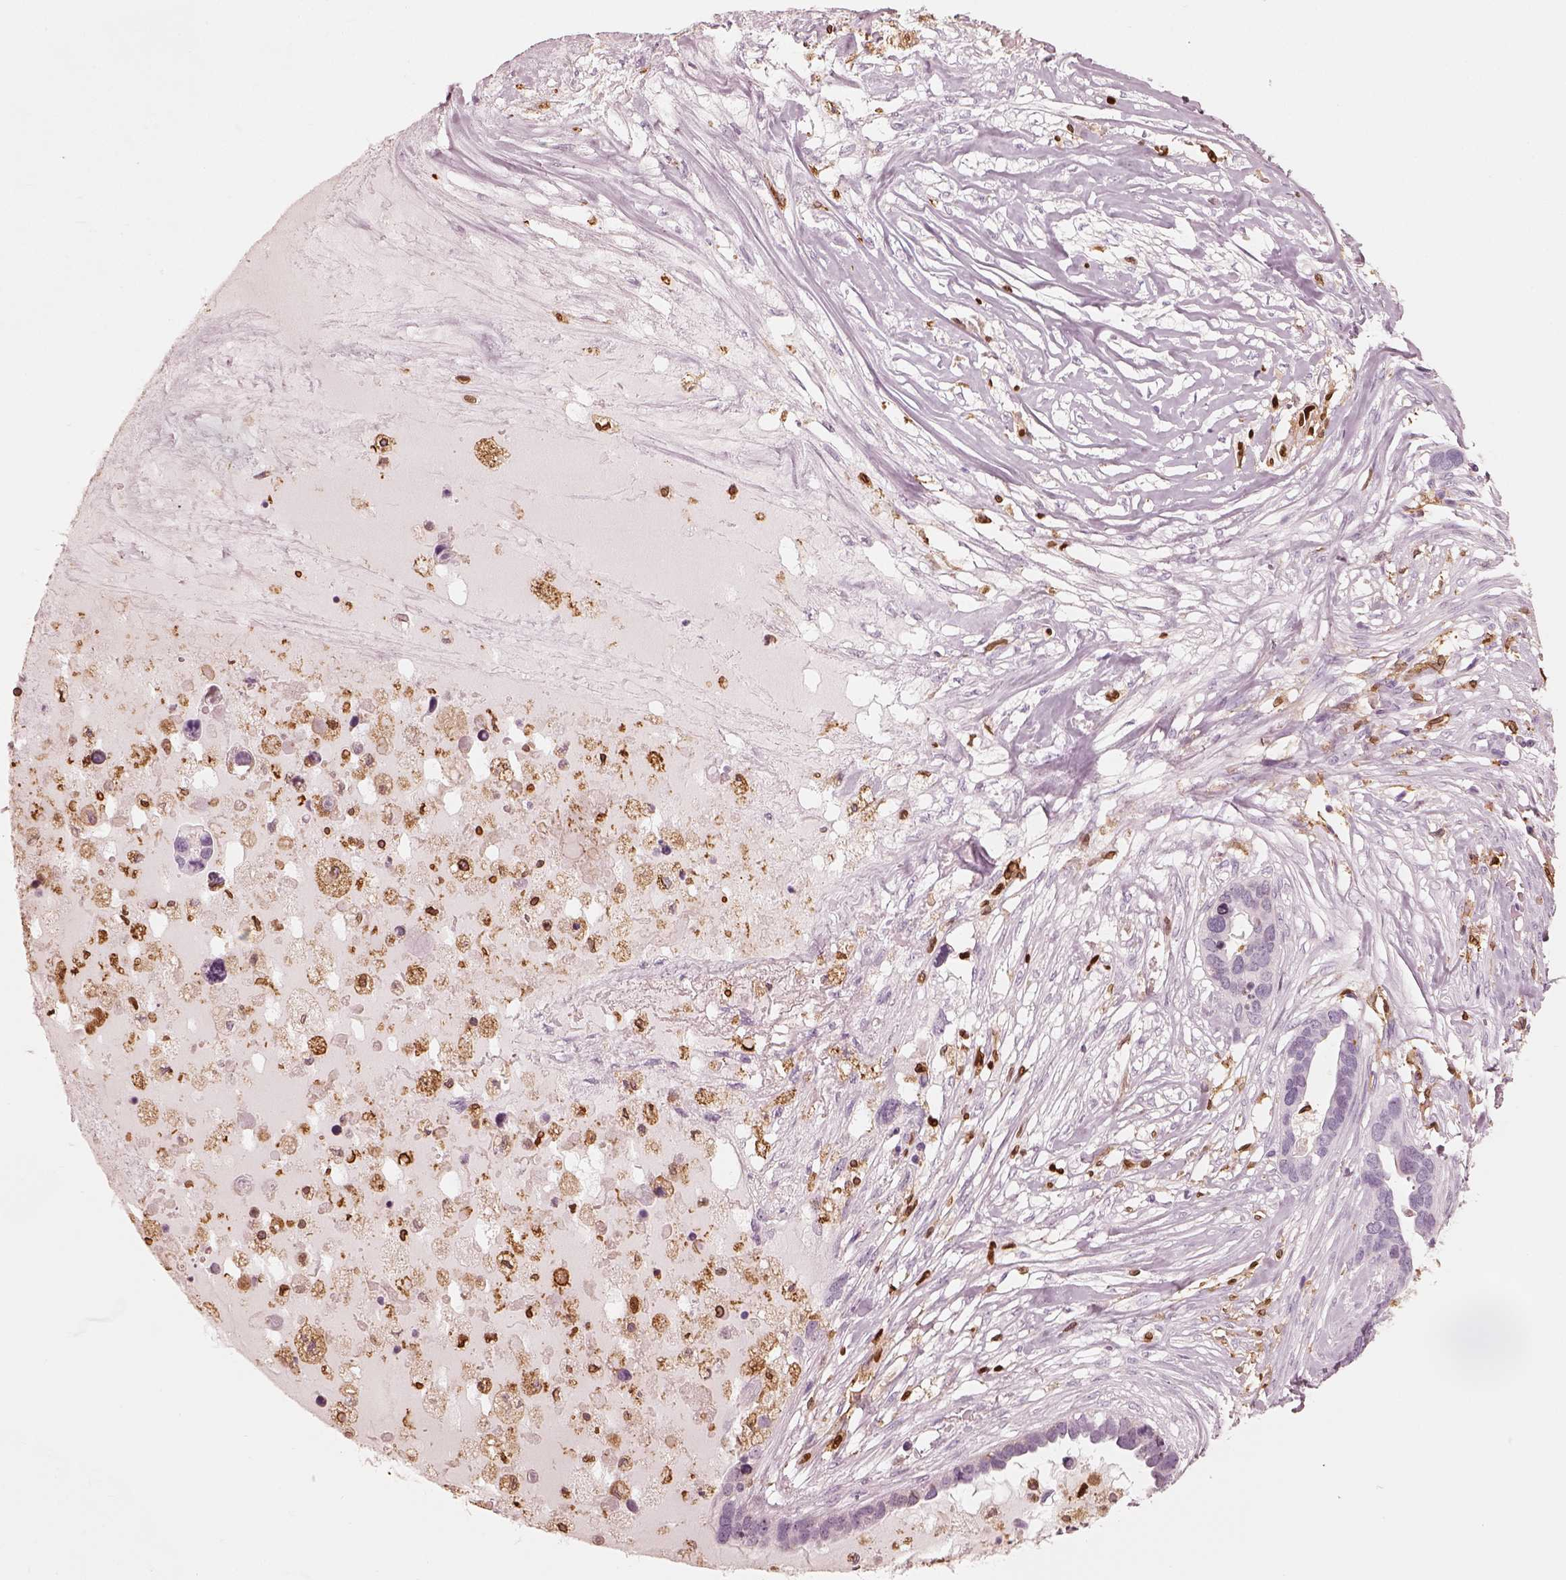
{"staining": {"intensity": "negative", "quantity": "none", "location": "none"}, "tissue": "ovarian cancer", "cell_type": "Tumor cells", "image_type": "cancer", "snomed": [{"axis": "morphology", "description": "Cystadenocarcinoma, serous, NOS"}, {"axis": "topography", "description": "Ovary"}], "caption": "Tumor cells show no significant staining in serous cystadenocarcinoma (ovarian).", "gene": "ALOX5", "patient": {"sex": "female", "age": 54}}